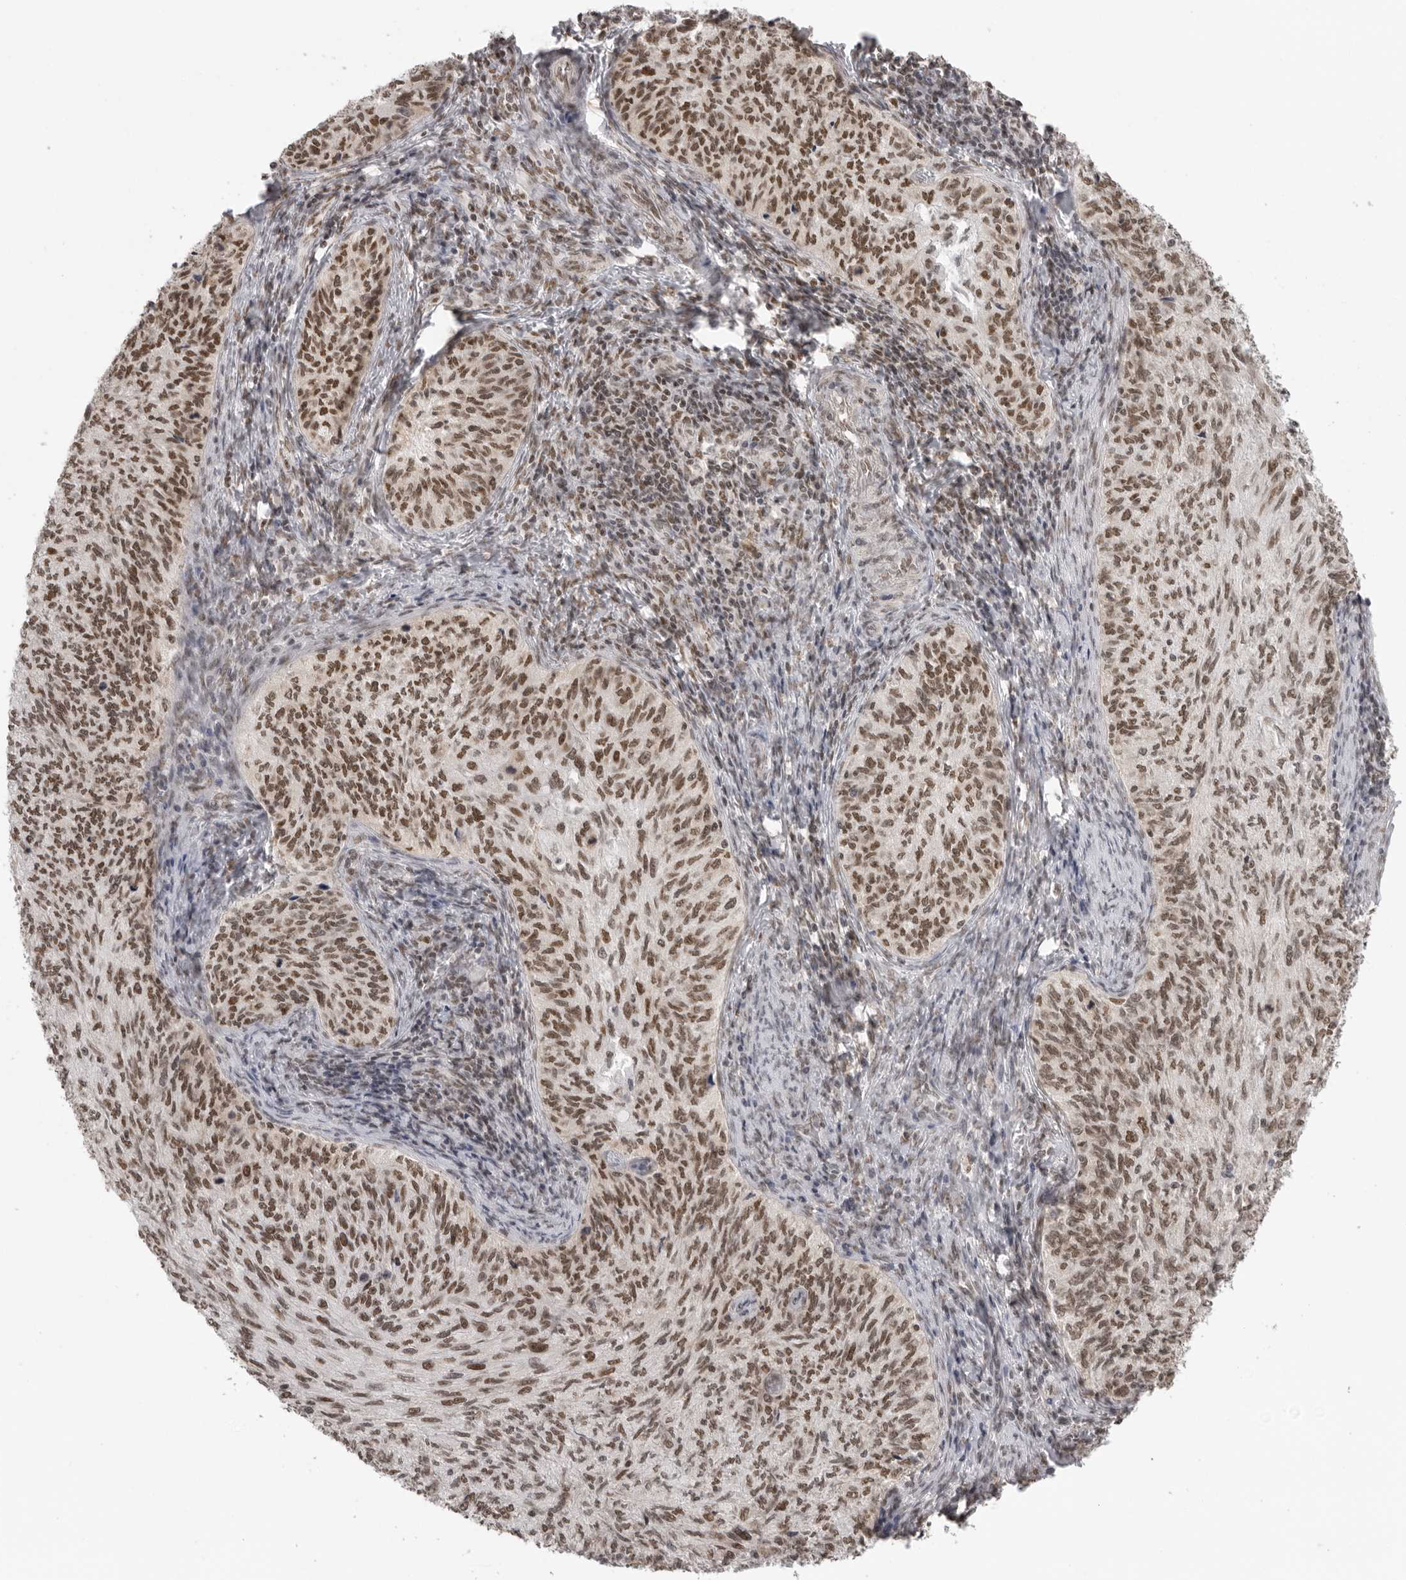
{"staining": {"intensity": "moderate", "quantity": ">75%", "location": "nuclear"}, "tissue": "cervical cancer", "cell_type": "Tumor cells", "image_type": "cancer", "snomed": [{"axis": "morphology", "description": "Squamous cell carcinoma, NOS"}, {"axis": "topography", "description": "Cervix"}], "caption": "A brown stain highlights moderate nuclear staining of a protein in human squamous cell carcinoma (cervical) tumor cells.", "gene": "RPA2", "patient": {"sex": "female", "age": 30}}